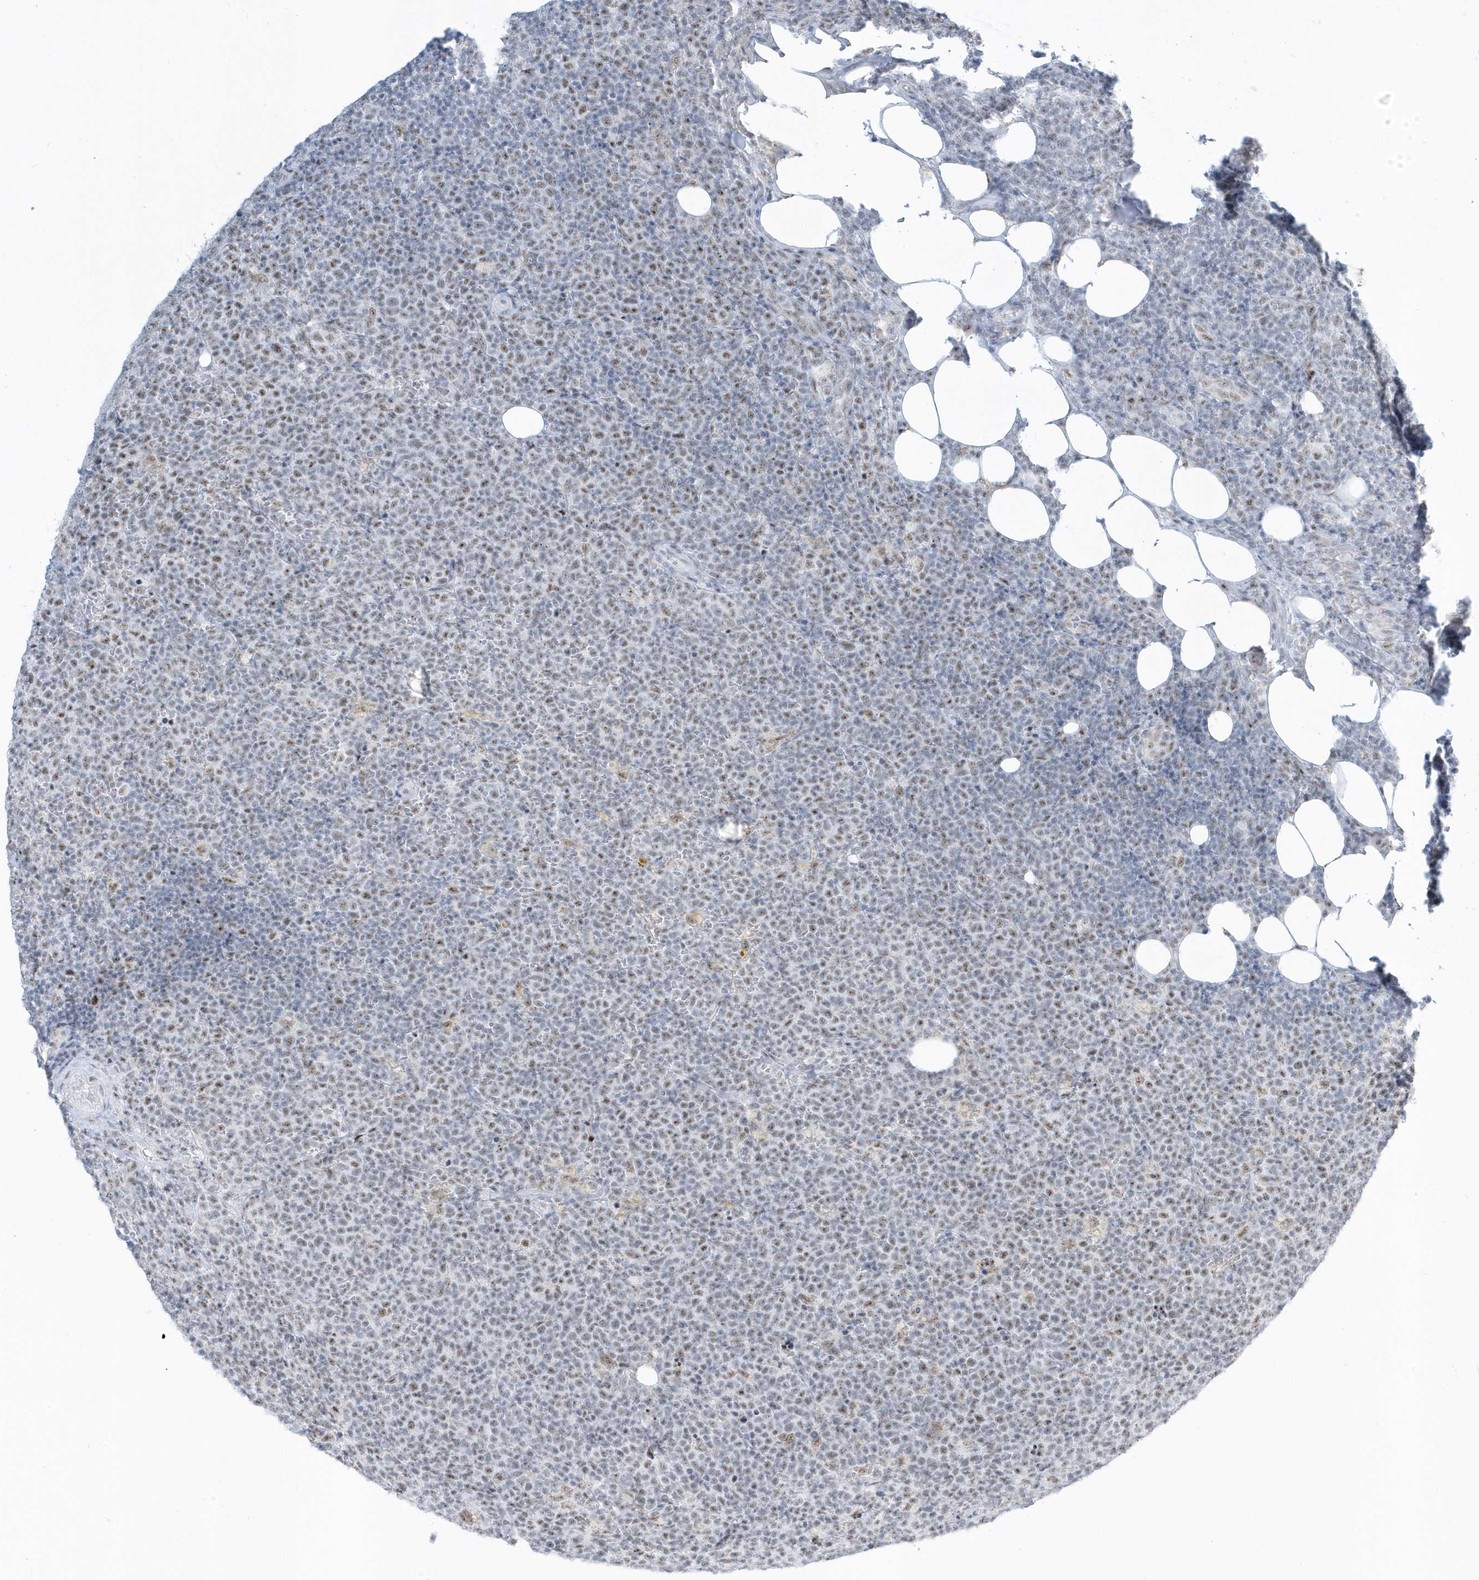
{"staining": {"intensity": "weak", "quantity": "25%-75%", "location": "nuclear"}, "tissue": "lymphoma", "cell_type": "Tumor cells", "image_type": "cancer", "snomed": [{"axis": "morphology", "description": "Malignant lymphoma, non-Hodgkin's type, High grade"}, {"axis": "topography", "description": "Lymph node"}], "caption": "The photomicrograph shows a brown stain indicating the presence of a protein in the nuclear of tumor cells in lymphoma. Nuclei are stained in blue.", "gene": "PLEKHN1", "patient": {"sex": "male", "age": 61}}